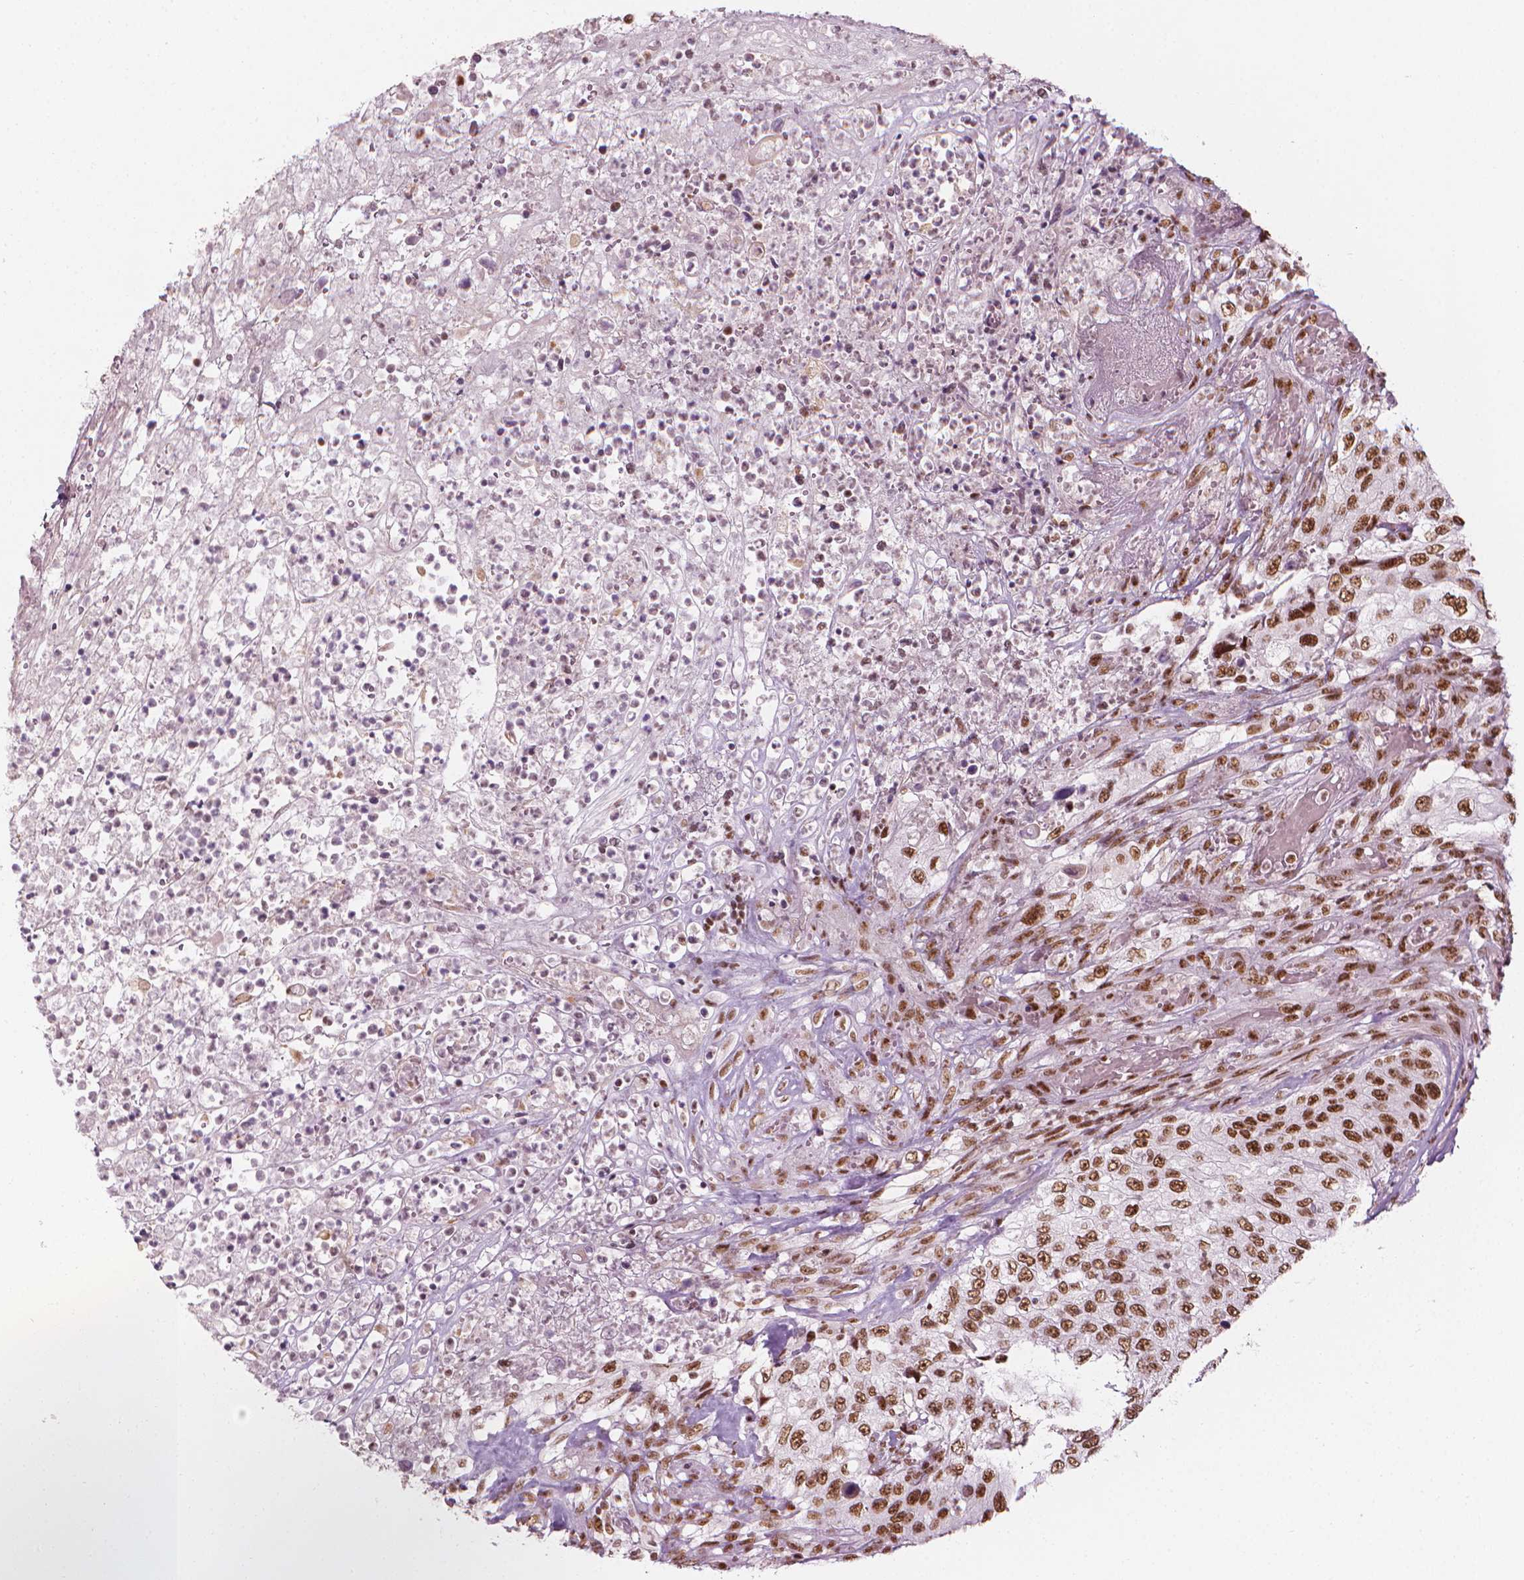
{"staining": {"intensity": "moderate", "quantity": ">75%", "location": "nuclear"}, "tissue": "urothelial cancer", "cell_type": "Tumor cells", "image_type": "cancer", "snomed": [{"axis": "morphology", "description": "Urothelial carcinoma, High grade"}, {"axis": "topography", "description": "Urinary bladder"}], "caption": "IHC of human urothelial cancer displays medium levels of moderate nuclear positivity in about >75% of tumor cells. (Brightfield microscopy of DAB IHC at high magnification).", "gene": "ELF2", "patient": {"sex": "female", "age": 60}}